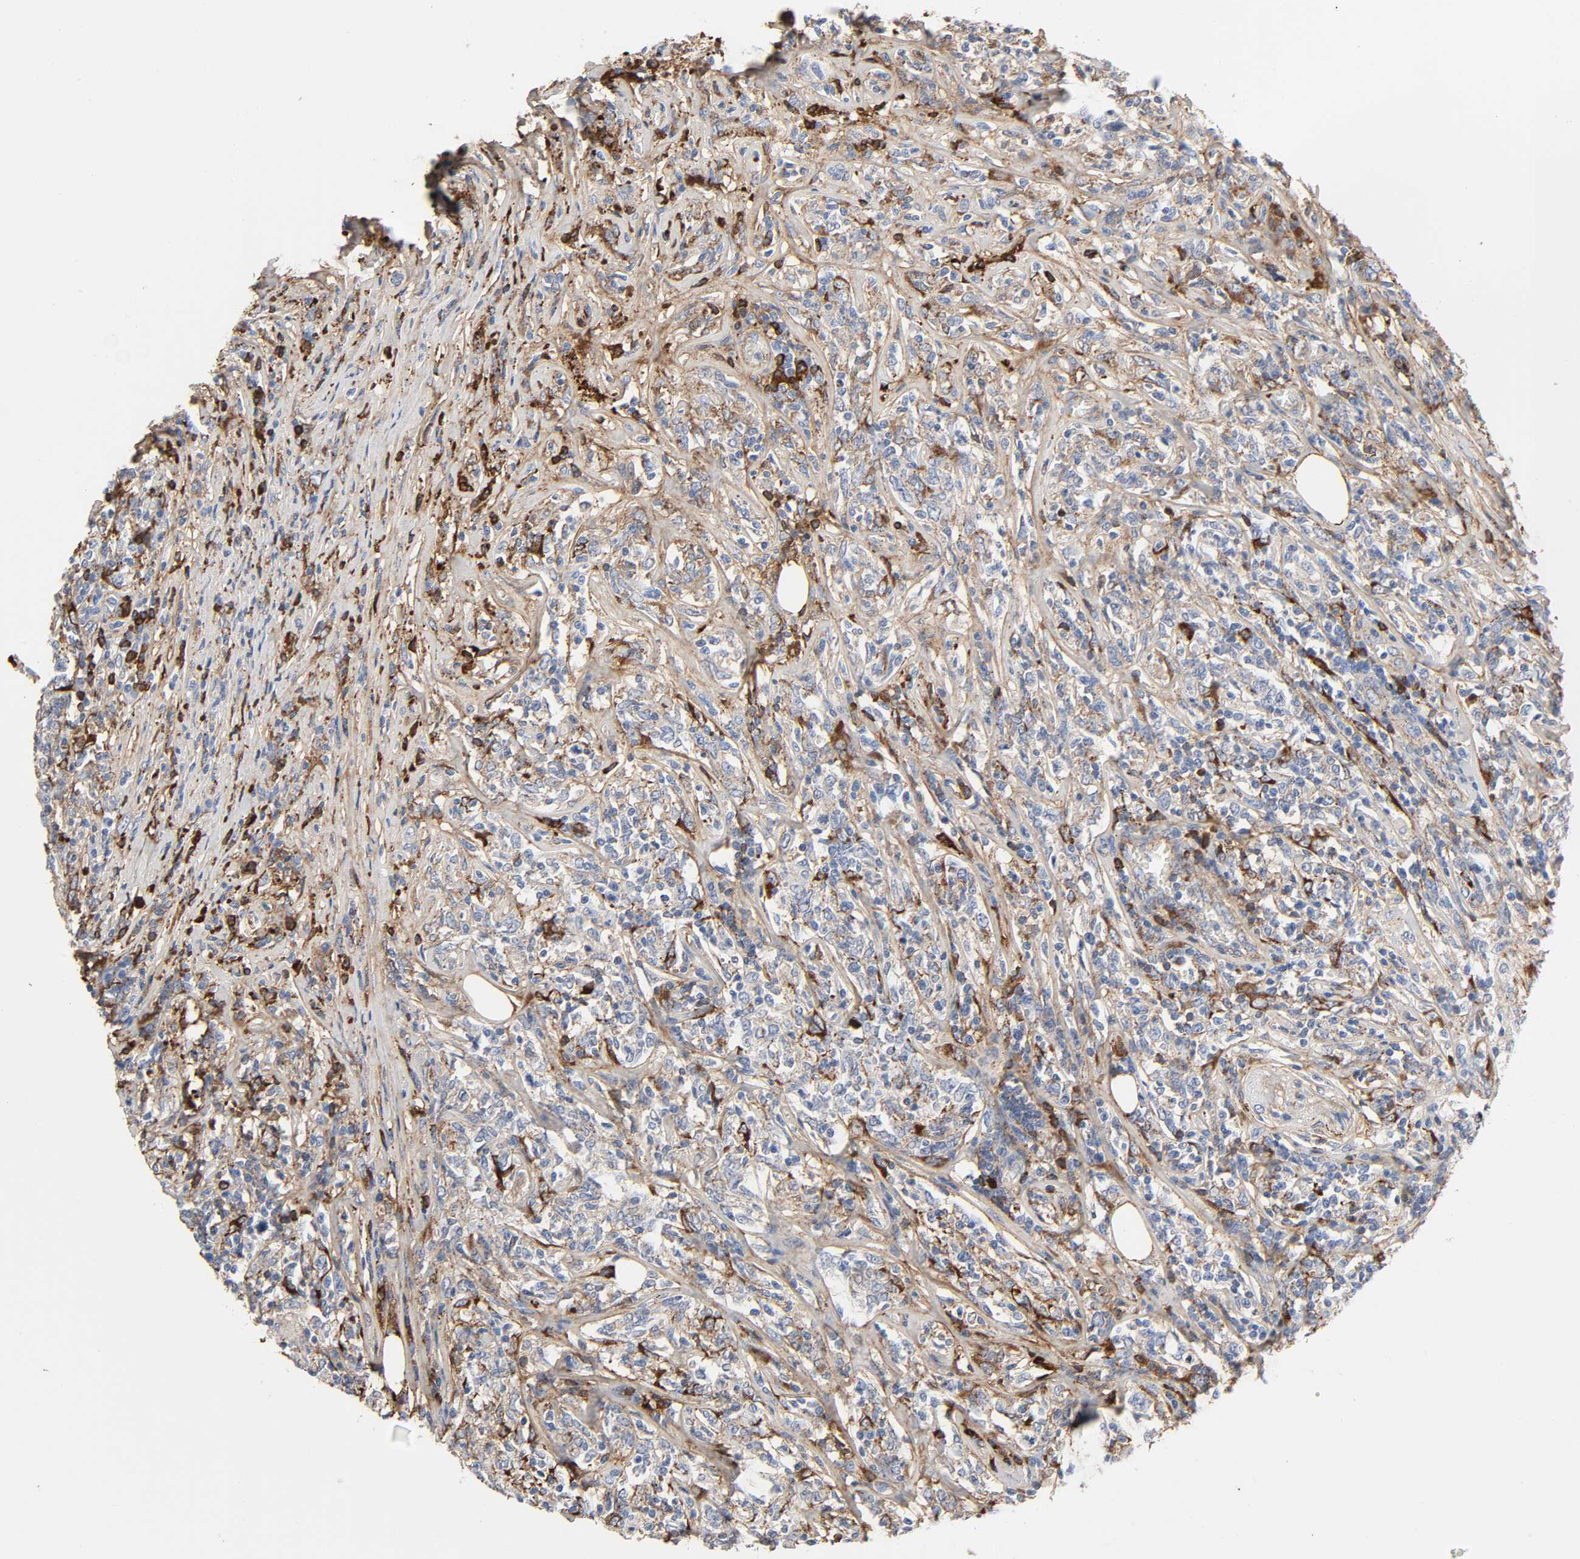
{"staining": {"intensity": "weak", "quantity": "25%-75%", "location": "cytoplasmic/membranous"}, "tissue": "lymphoma", "cell_type": "Tumor cells", "image_type": "cancer", "snomed": [{"axis": "morphology", "description": "Malignant lymphoma, non-Hodgkin's type, High grade"}, {"axis": "topography", "description": "Lymph node"}], "caption": "Protein staining exhibits weak cytoplasmic/membranous staining in approximately 25%-75% of tumor cells in lymphoma.", "gene": "C3", "patient": {"sex": "female", "age": 84}}